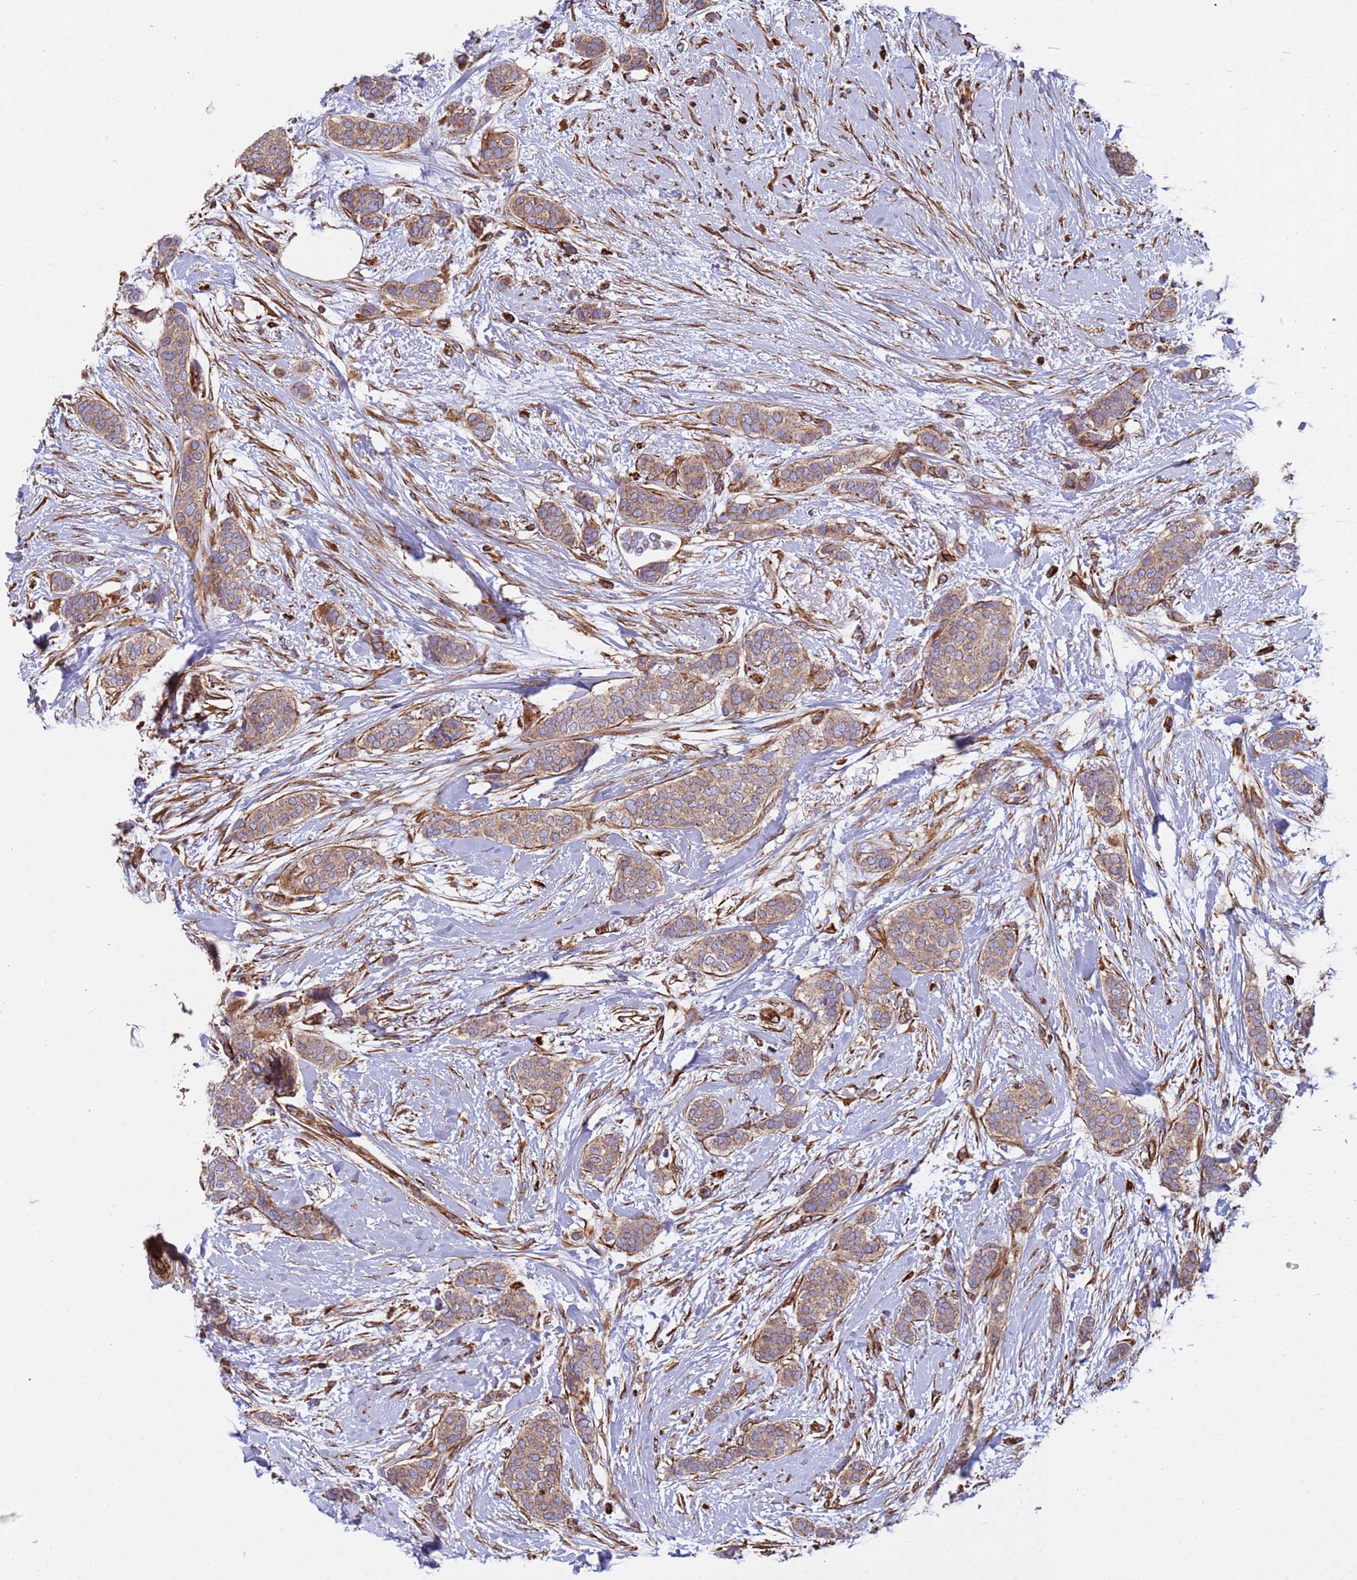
{"staining": {"intensity": "weak", "quantity": ">75%", "location": "cytoplasmic/membranous"}, "tissue": "breast cancer", "cell_type": "Tumor cells", "image_type": "cancer", "snomed": [{"axis": "morphology", "description": "Duct carcinoma"}, {"axis": "topography", "description": "Breast"}], "caption": "Tumor cells display low levels of weak cytoplasmic/membranous positivity in approximately >75% of cells in human breast invasive ductal carcinoma. (IHC, brightfield microscopy, high magnification).", "gene": "NUDT12", "patient": {"sex": "female", "age": 72}}